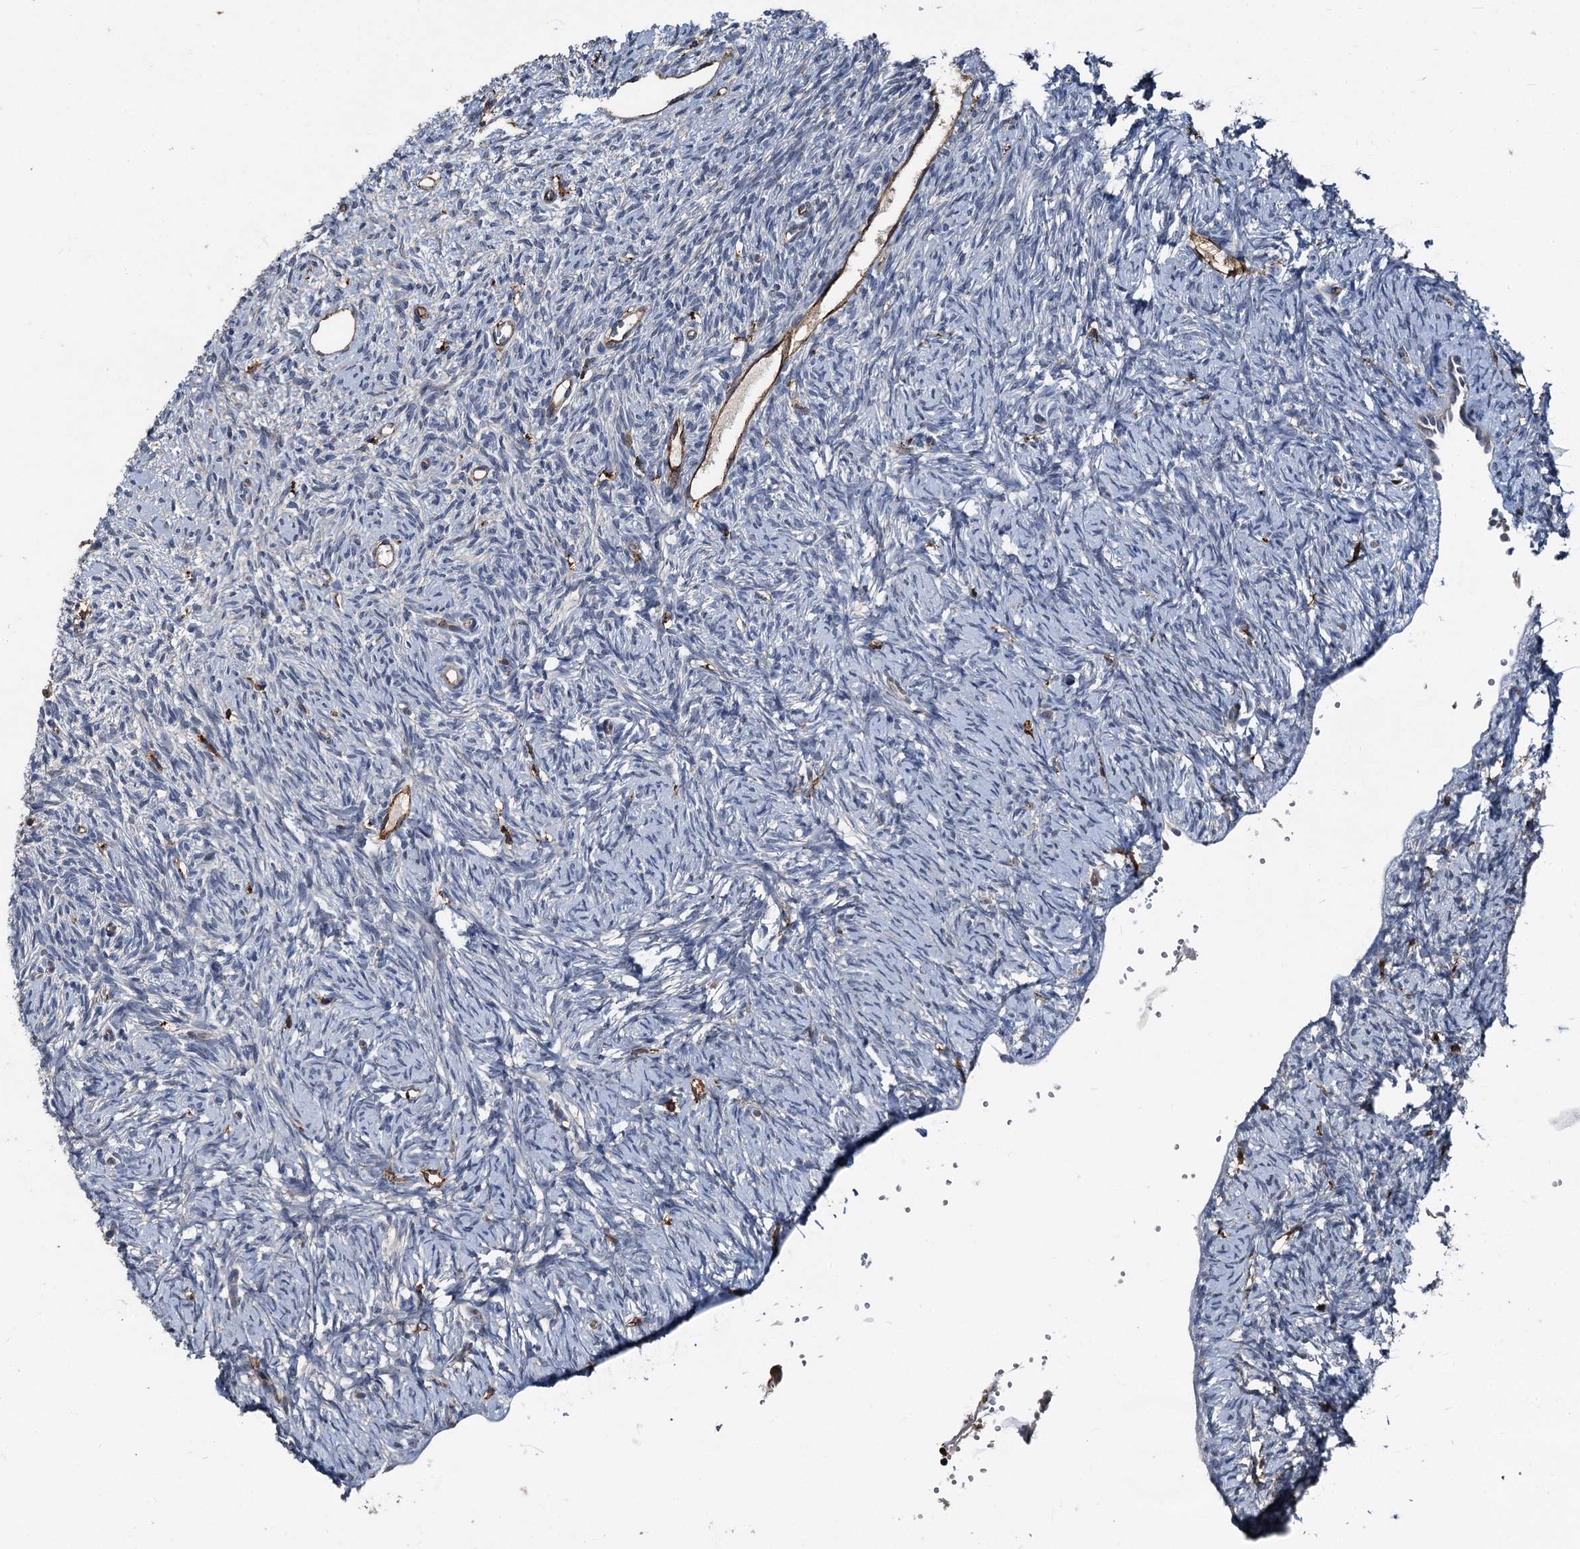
{"staining": {"intensity": "negative", "quantity": "none", "location": "none"}, "tissue": "ovary", "cell_type": "Ovarian stroma cells", "image_type": "normal", "snomed": [{"axis": "morphology", "description": "Normal tissue, NOS"}, {"axis": "topography", "description": "Ovary"}], "caption": "Immunohistochemistry (IHC) histopathology image of unremarkable ovary: ovary stained with DAB demonstrates no significant protein staining in ovarian stroma cells.", "gene": "PLEKHO2", "patient": {"sex": "female", "age": 51}}